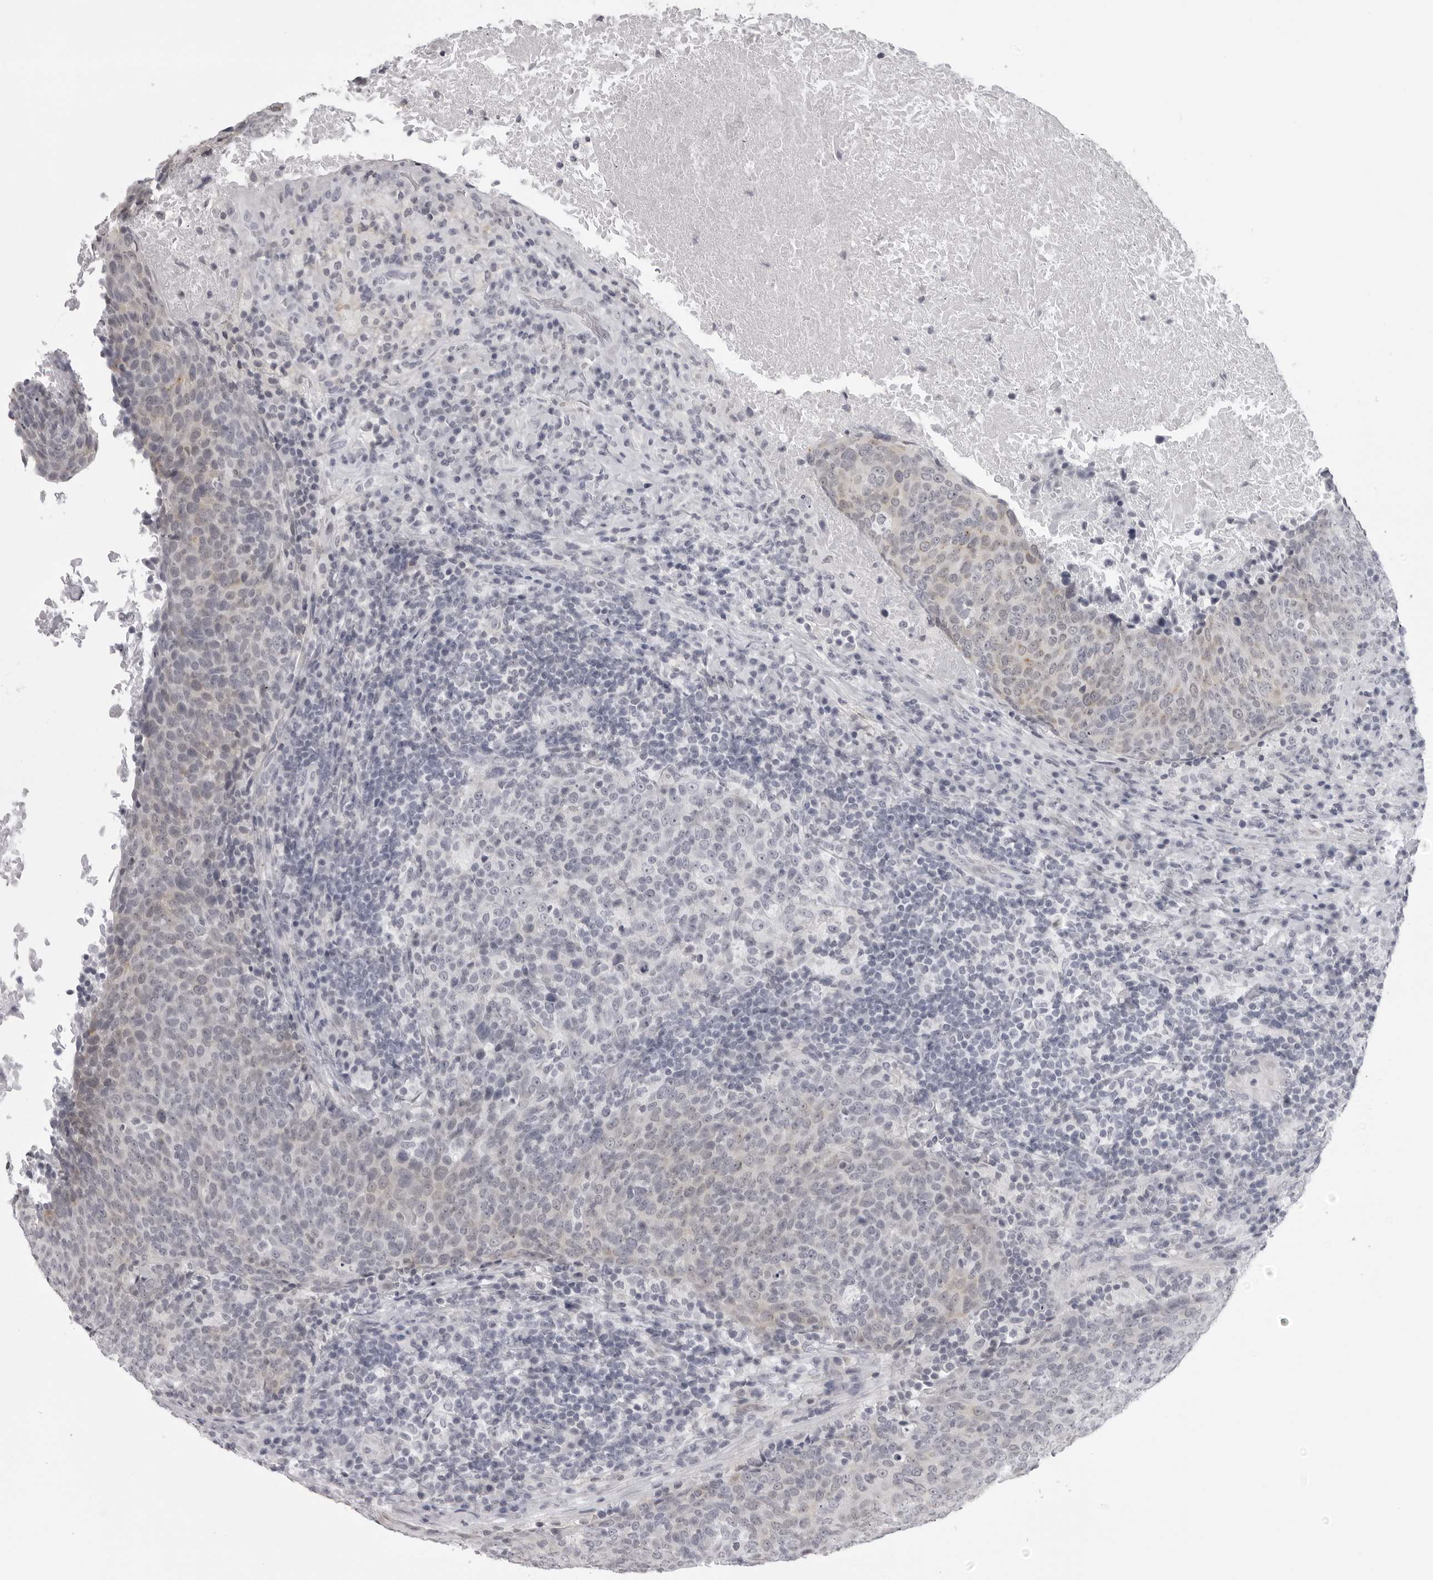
{"staining": {"intensity": "weak", "quantity": "<25%", "location": "cytoplasmic/membranous"}, "tissue": "head and neck cancer", "cell_type": "Tumor cells", "image_type": "cancer", "snomed": [{"axis": "morphology", "description": "Squamous cell carcinoma, NOS"}, {"axis": "morphology", "description": "Squamous cell carcinoma, metastatic, NOS"}, {"axis": "topography", "description": "Lymph node"}, {"axis": "topography", "description": "Head-Neck"}], "caption": "An immunohistochemistry (IHC) photomicrograph of squamous cell carcinoma (head and neck) is shown. There is no staining in tumor cells of squamous cell carcinoma (head and neck).", "gene": "DNALI1", "patient": {"sex": "male", "age": 62}}